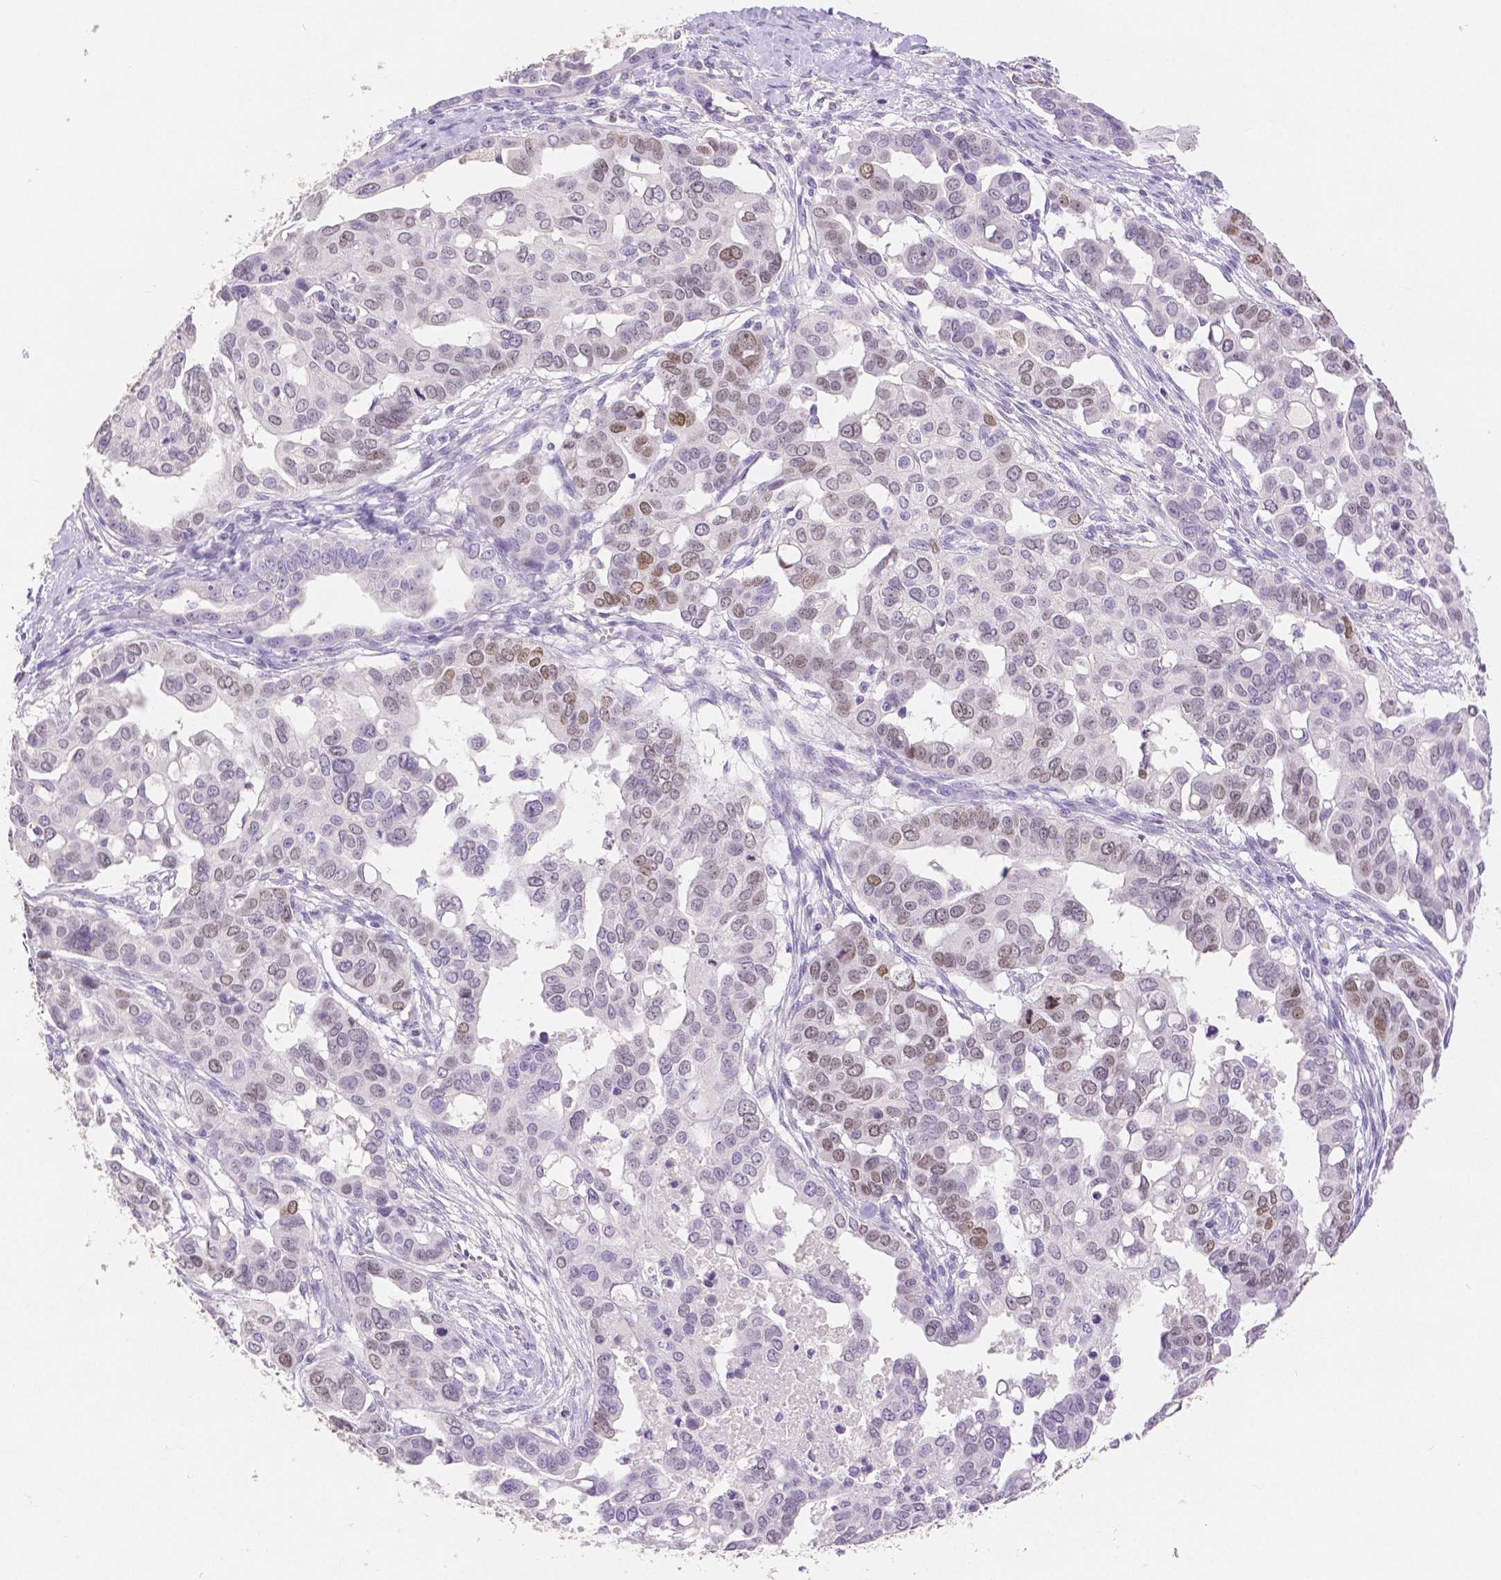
{"staining": {"intensity": "moderate", "quantity": "<25%", "location": "nuclear"}, "tissue": "ovarian cancer", "cell_type": "Tumor cells", "image_type": "cancer", "snomed": [{"axis": "morphology", "description": "Carcinoma, endometroid"}, {"axis": "topography", "description": "Ovary"}], "caption": "Endometroid carcinoma (ovarian) was stained to show a protein in brown. There is low levels of moderate nuclear expression in approximately <25% of tumor cells.", "gene": "HNF1B", "patient": {"sex": "female", "age": 78}}